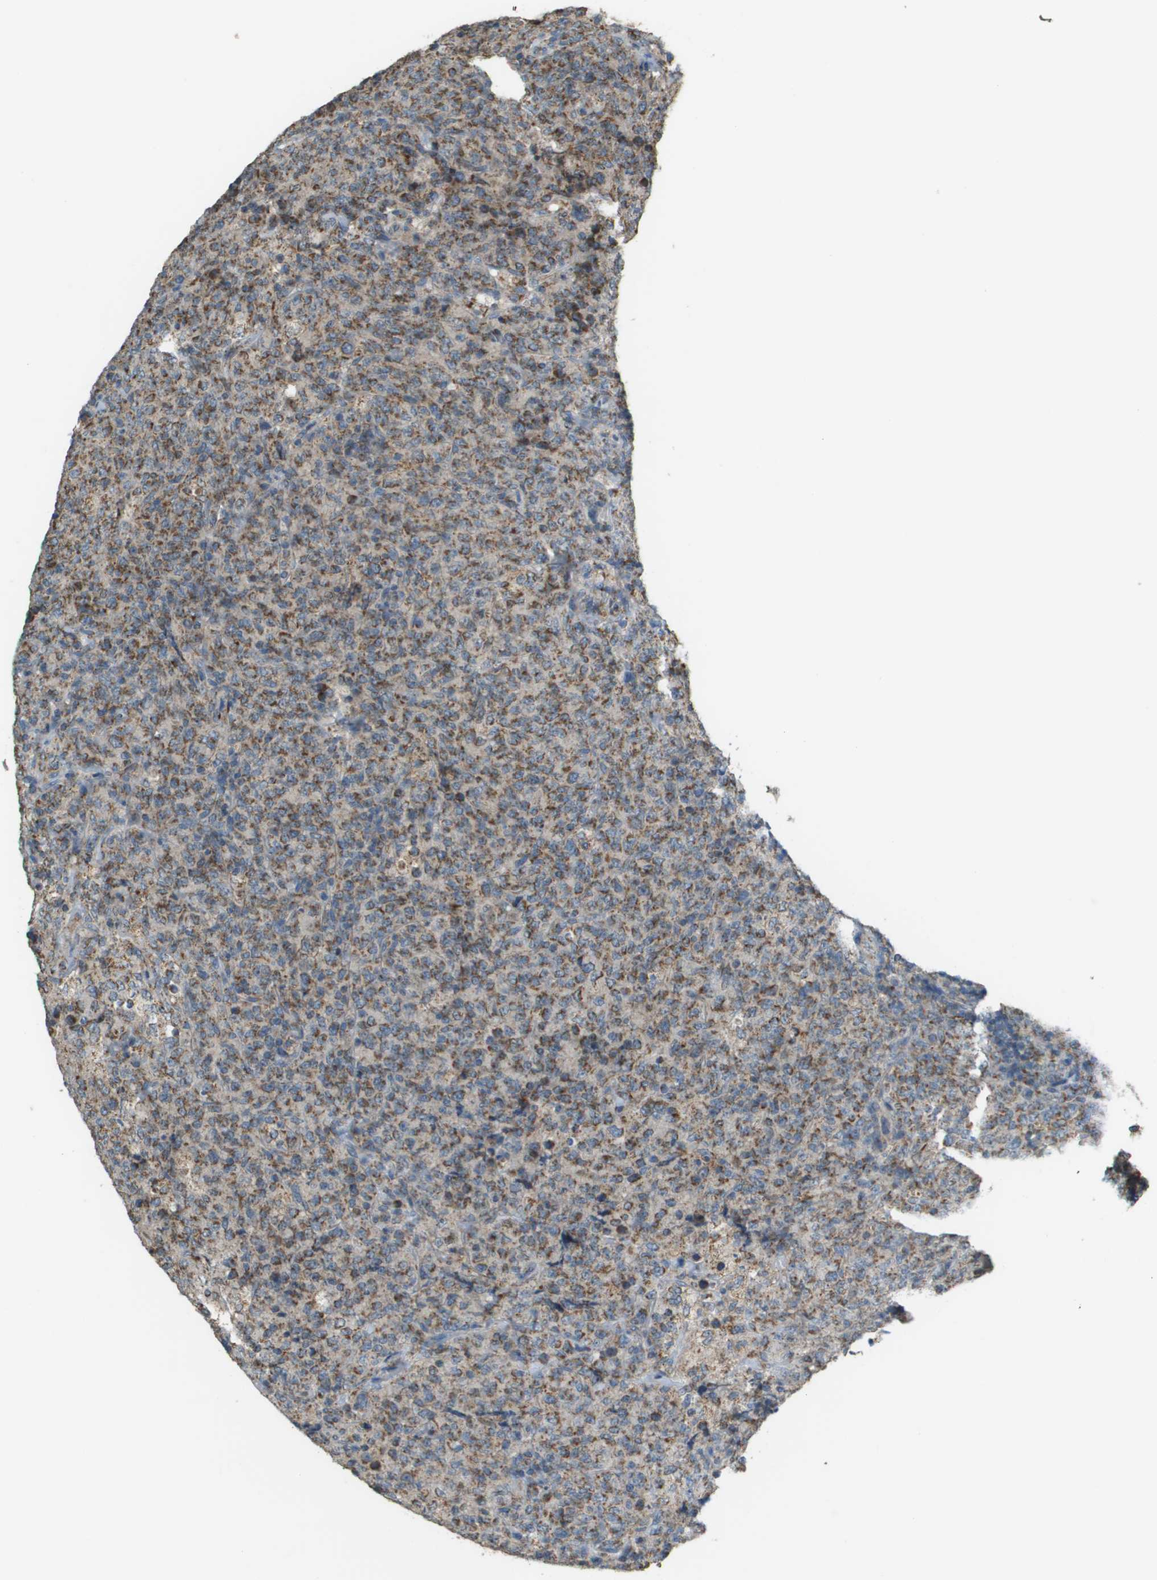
{"staining": {"intensity": "moderate", "quantity": ">75%", "location": "cytoplasmic/membranous"}, "tissue": "lymphoma", "cell_type": "Tumor cells", "image_type": "cancer", "snomed": [{"axis": "morphology", "description": "Malignant lymphoma, non-Hodgkin's type, High grade"}, {"axis": "topography", "description": "Tonsil"}], "caption": "Immunohistochemical staining of high-grade malignant lymphoma, non-Hodgkin's type exhibits medium levels of moderate cytoplasmic/membranous protein expression in about >75% of tumor cells.", "gene": "FH", "patient": {"sex": "female", "age": 36}}